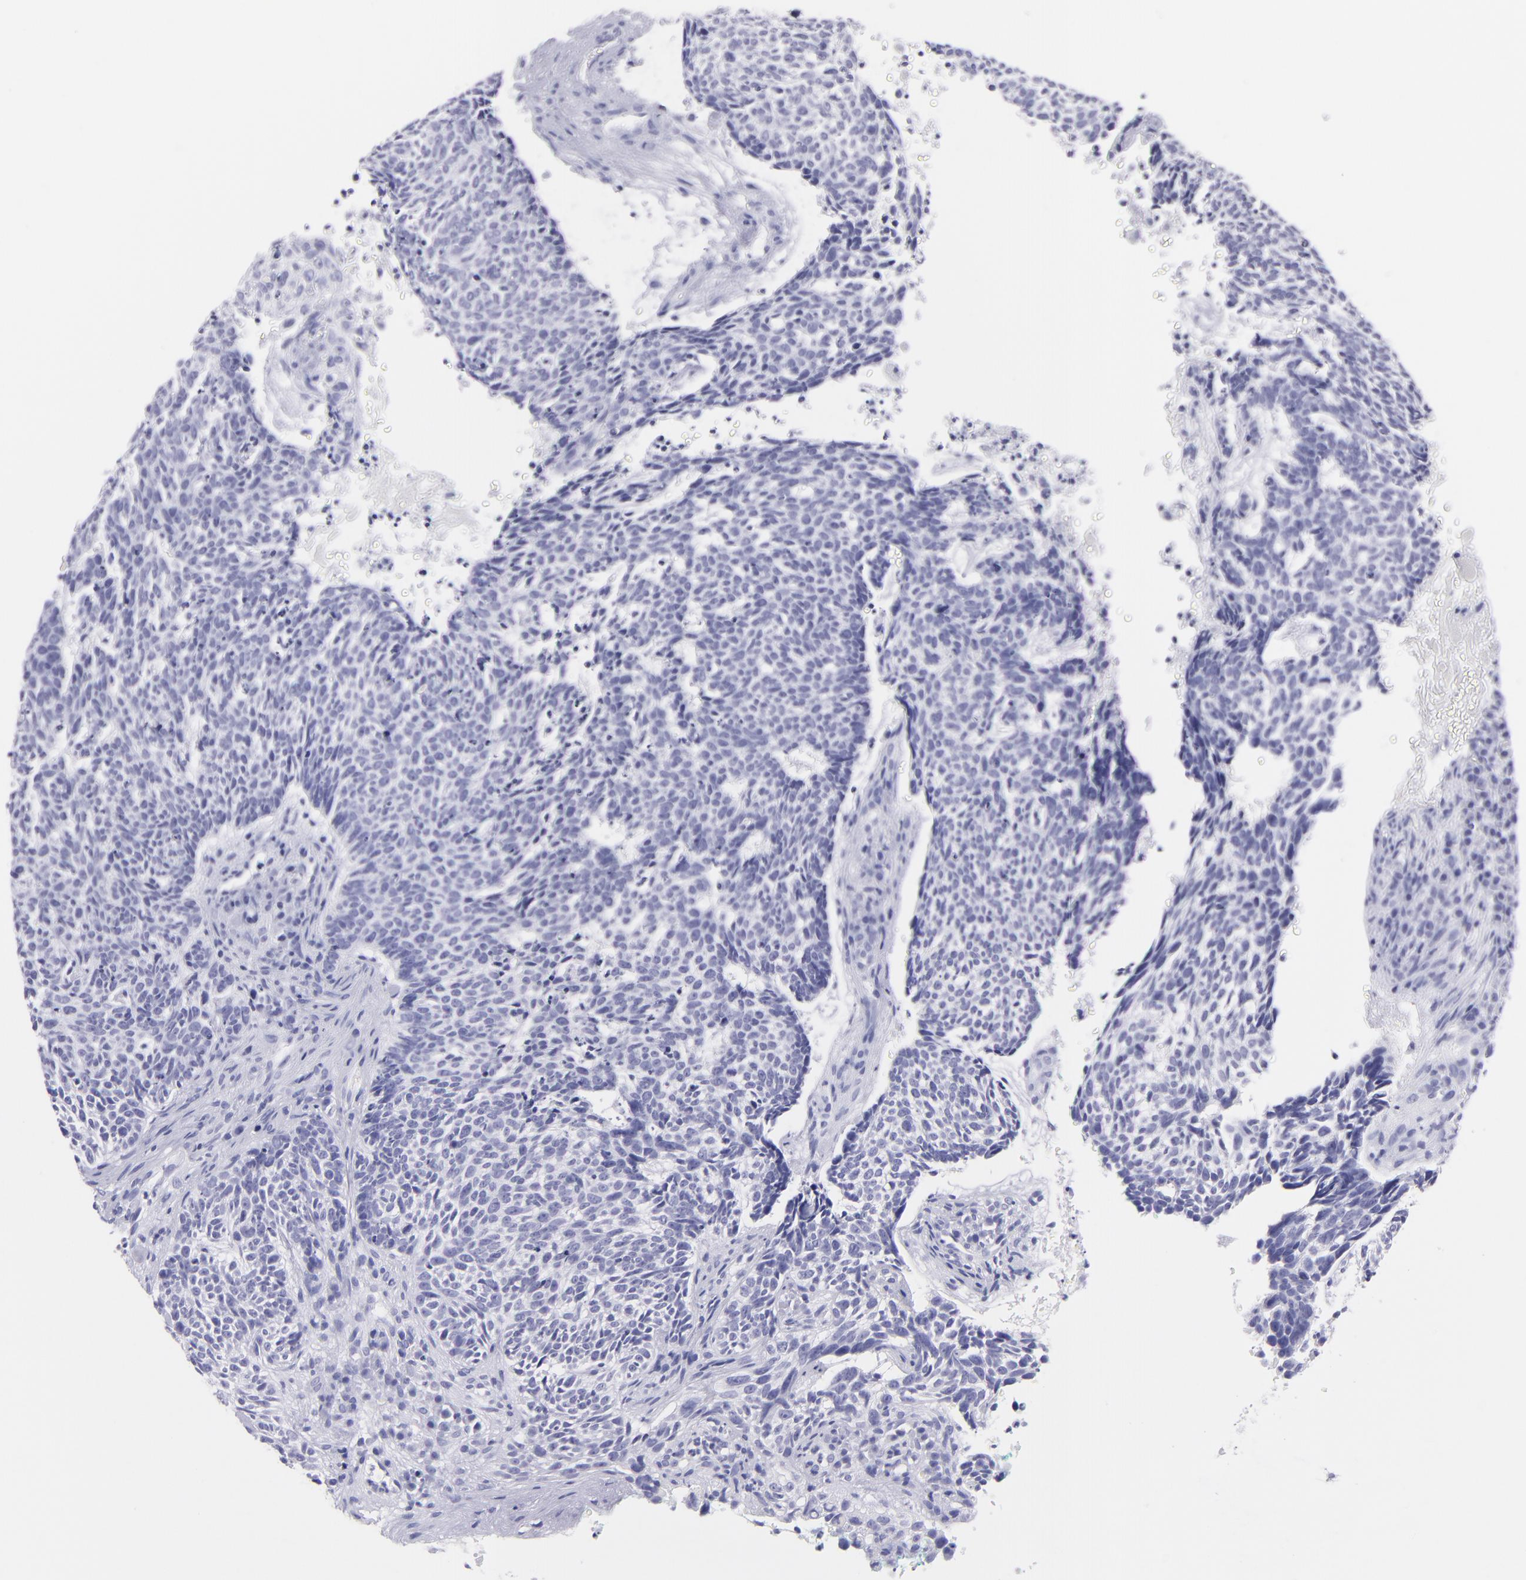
{"staining": {"intensity": "negative", "quantity": "none", "location": "none"}, "tissue": "skin cancer", "cell_type": "Tumor cells", "image_type": "cancer", "snomed": [{"axis": "morphology", "description": "Basal cell carcinoma"}, {"axis": "topography", "description": "Skin"}], "caption": "A histopathology image of skin cancer (basal cell carcinoma) stained for a protein shows no brown staining in tumor cells.", "gene": "CNP", "patient": {"sex": "female", "age": 89}}